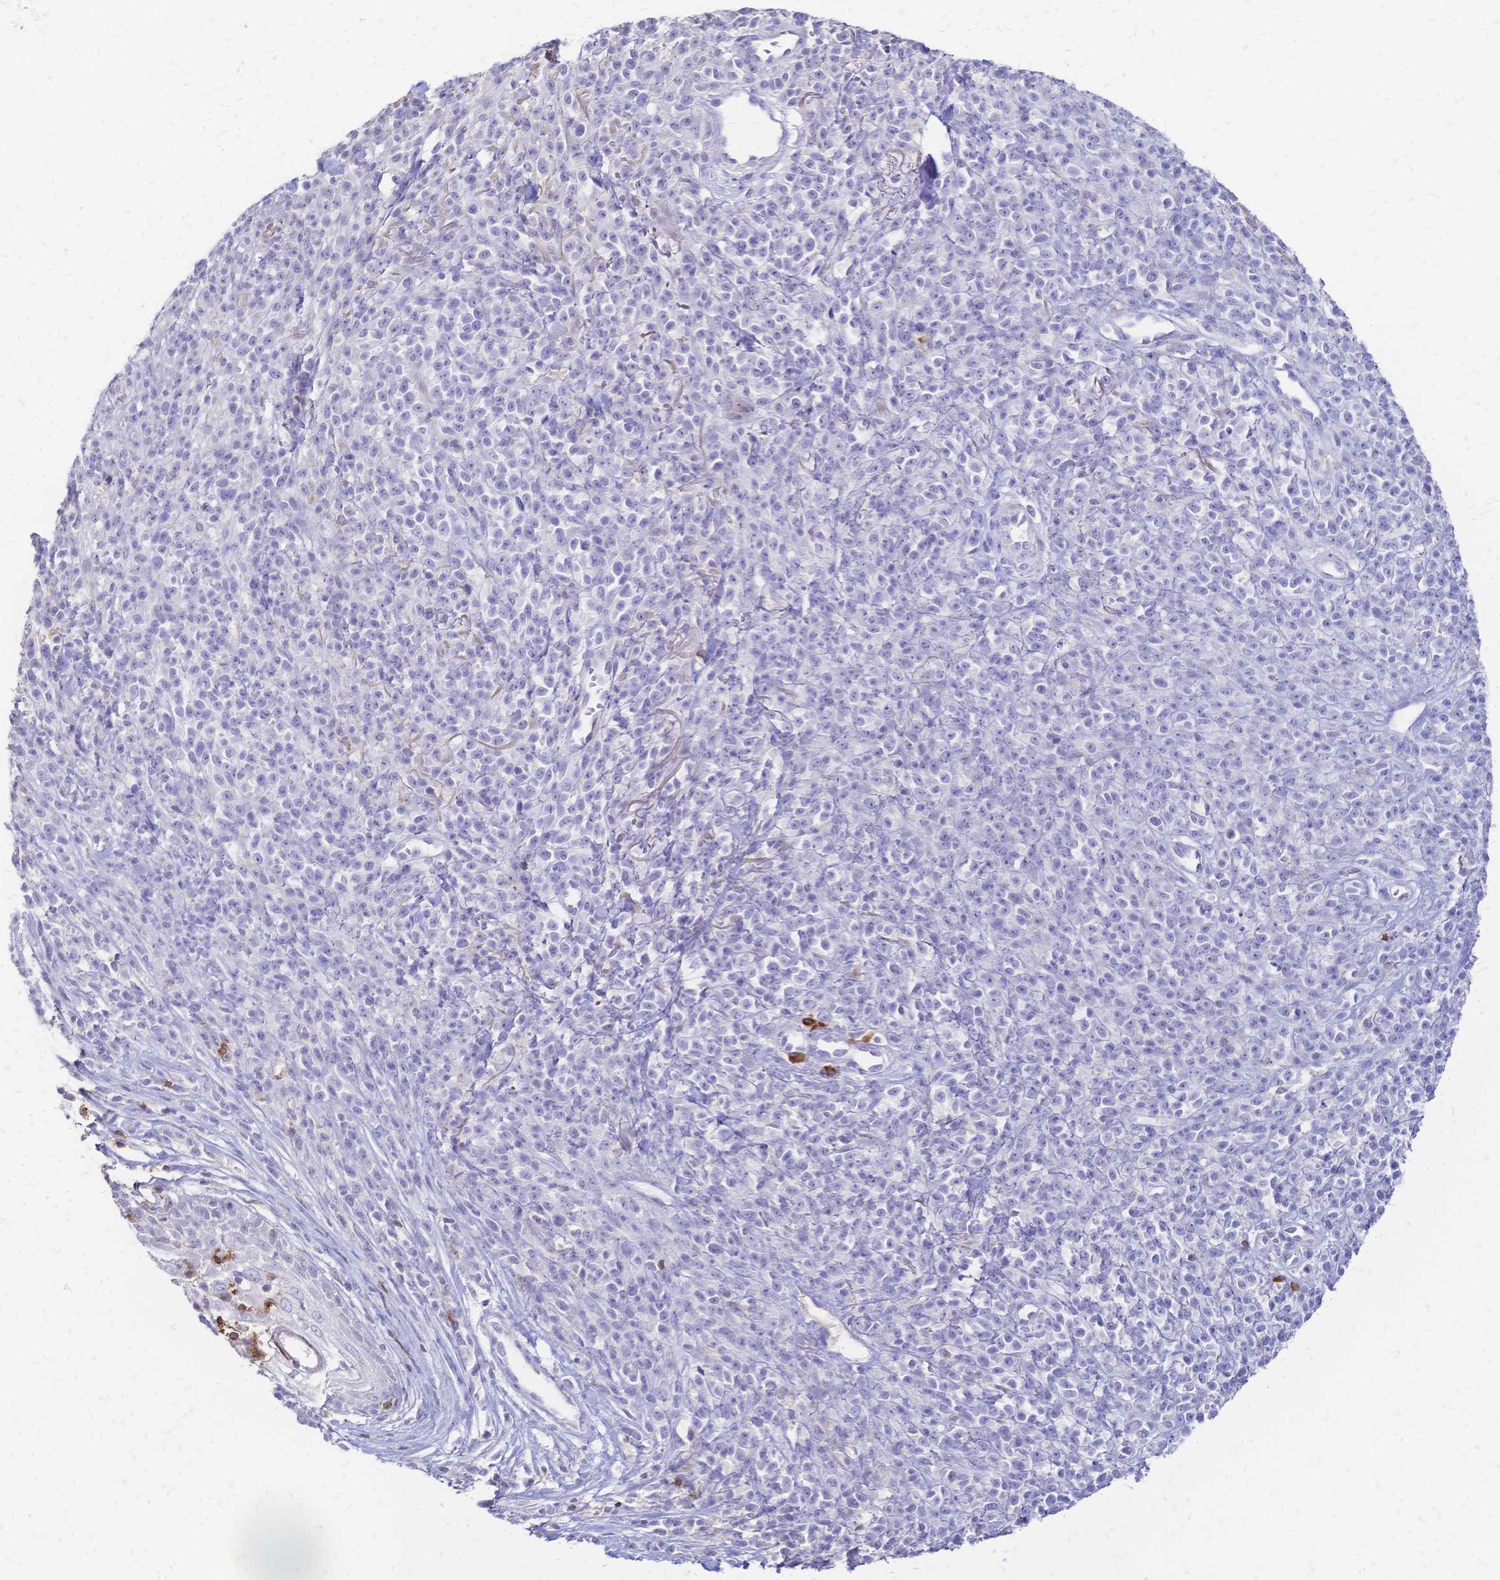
{"staining": {"intensity": "negative", "quantity": "none", "location": "none"}, "tissue": "melanoma", "cell_type": "Tumor cells", "image_type": "cancer", "snomed": [{"axis": "morphology", "description": "Malignant melanoma, NOS"}, {"axis": "topography", "description": "Skin"}, {"axis": "topography", "description": "Skin of trunk"}], "caption": "High magnification brightfield microscopy of melanoma stained with DAB (3,3'-diaminobenzidine) (brown) and counterstained with hematoxylin (blue): tumor cells show no significant expression.", "gene": "IL2RA", "patient": {"sex": "male", "age": 74}}